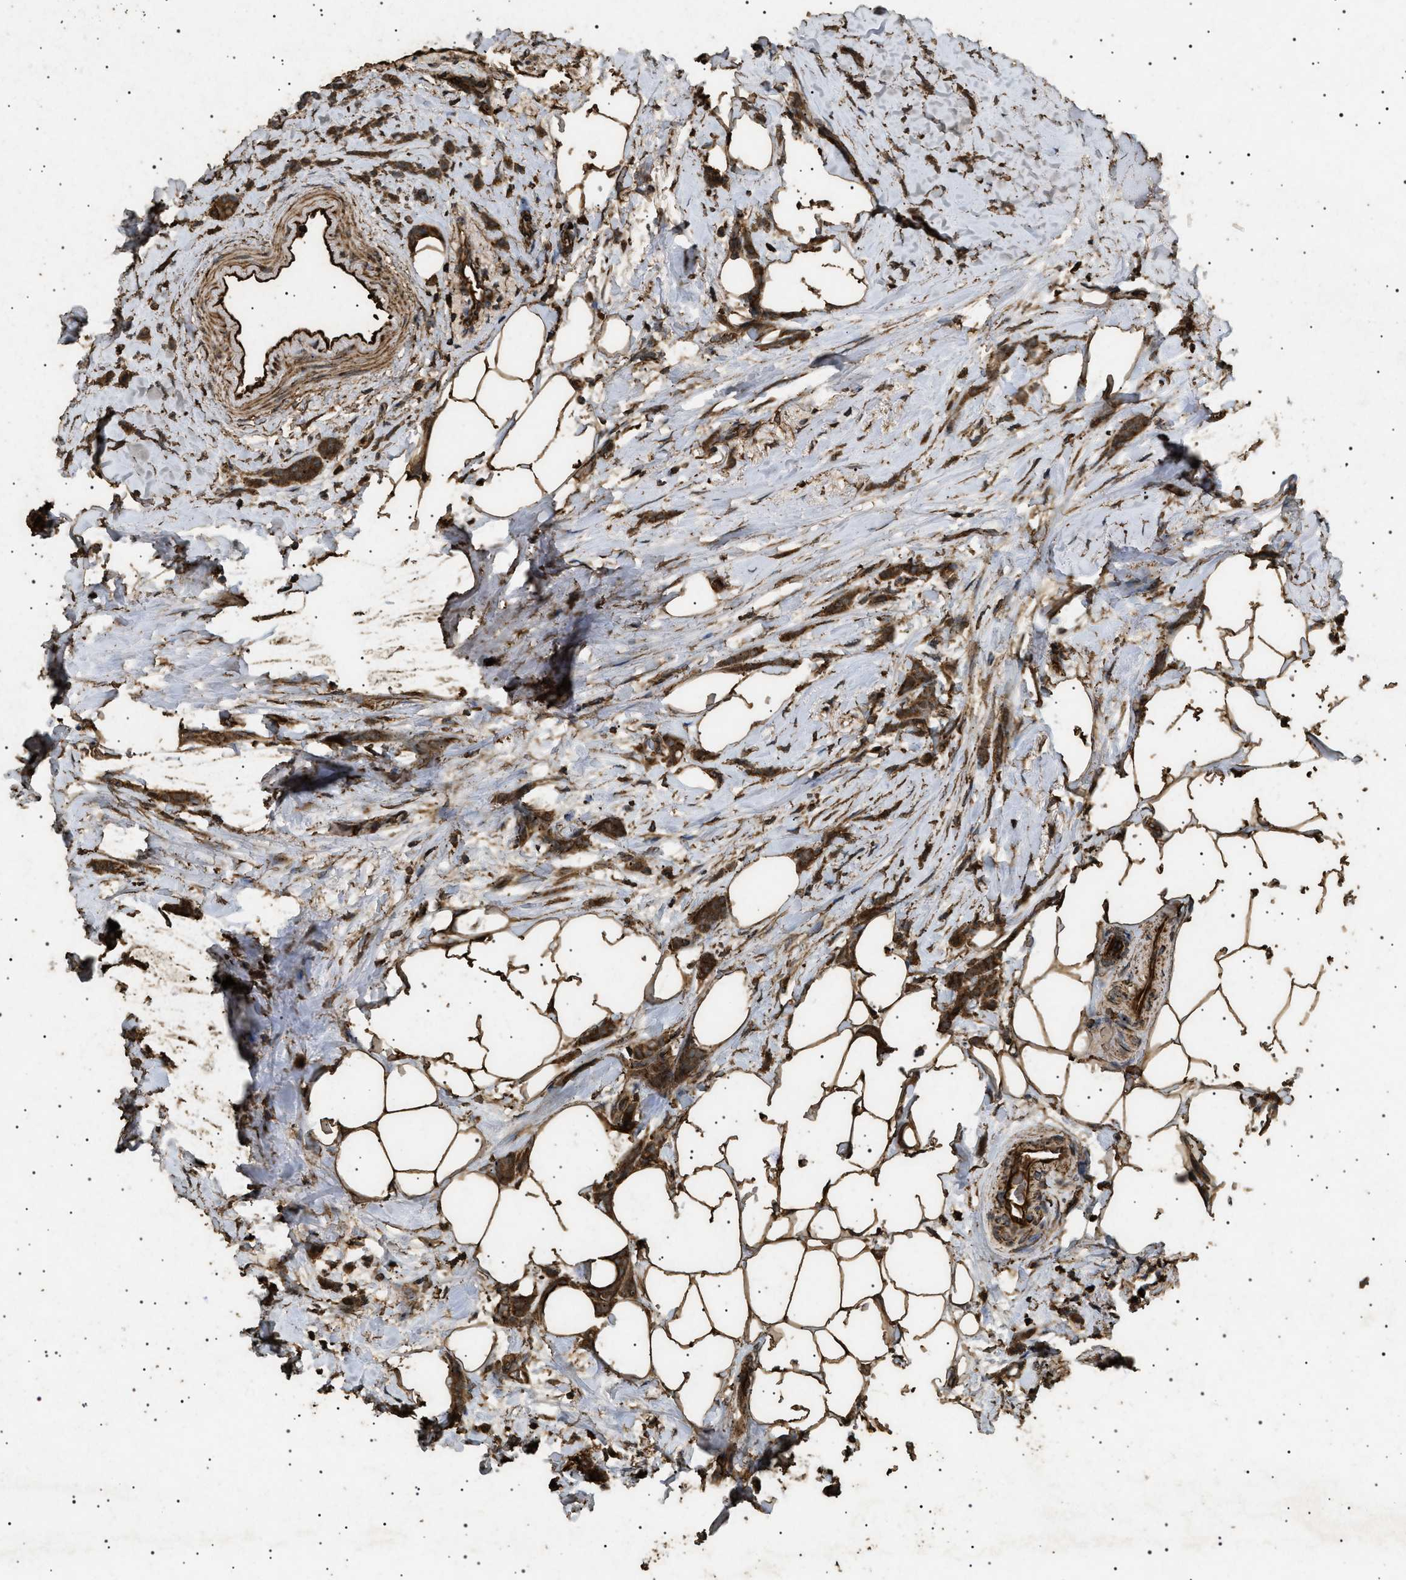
{"staining": {"intensity": "strong", "quantity": ">75%", "location": "cytoplasmic/membranous"}, "tissue": "breast cancer", "cell_type": "Tumor cells", "image_type": "cancer", "snomed": [{"axis": "morphology", "description": "Lobular carcinoma, in situ"}, {"axis": "morphology", "description": "Lobular carcinoma"}, {"axis": "topography", "description": "Breast"}], "caption": "Breast cancer (lobular carcinoma) stained with immunohistochemistry (IHC) demonstrates strong cytoplasmic/membranous expression in approximately >75% of tumor cells.", "gene": "CYRIA", "patient": {"sex": "female", "age": 41}}